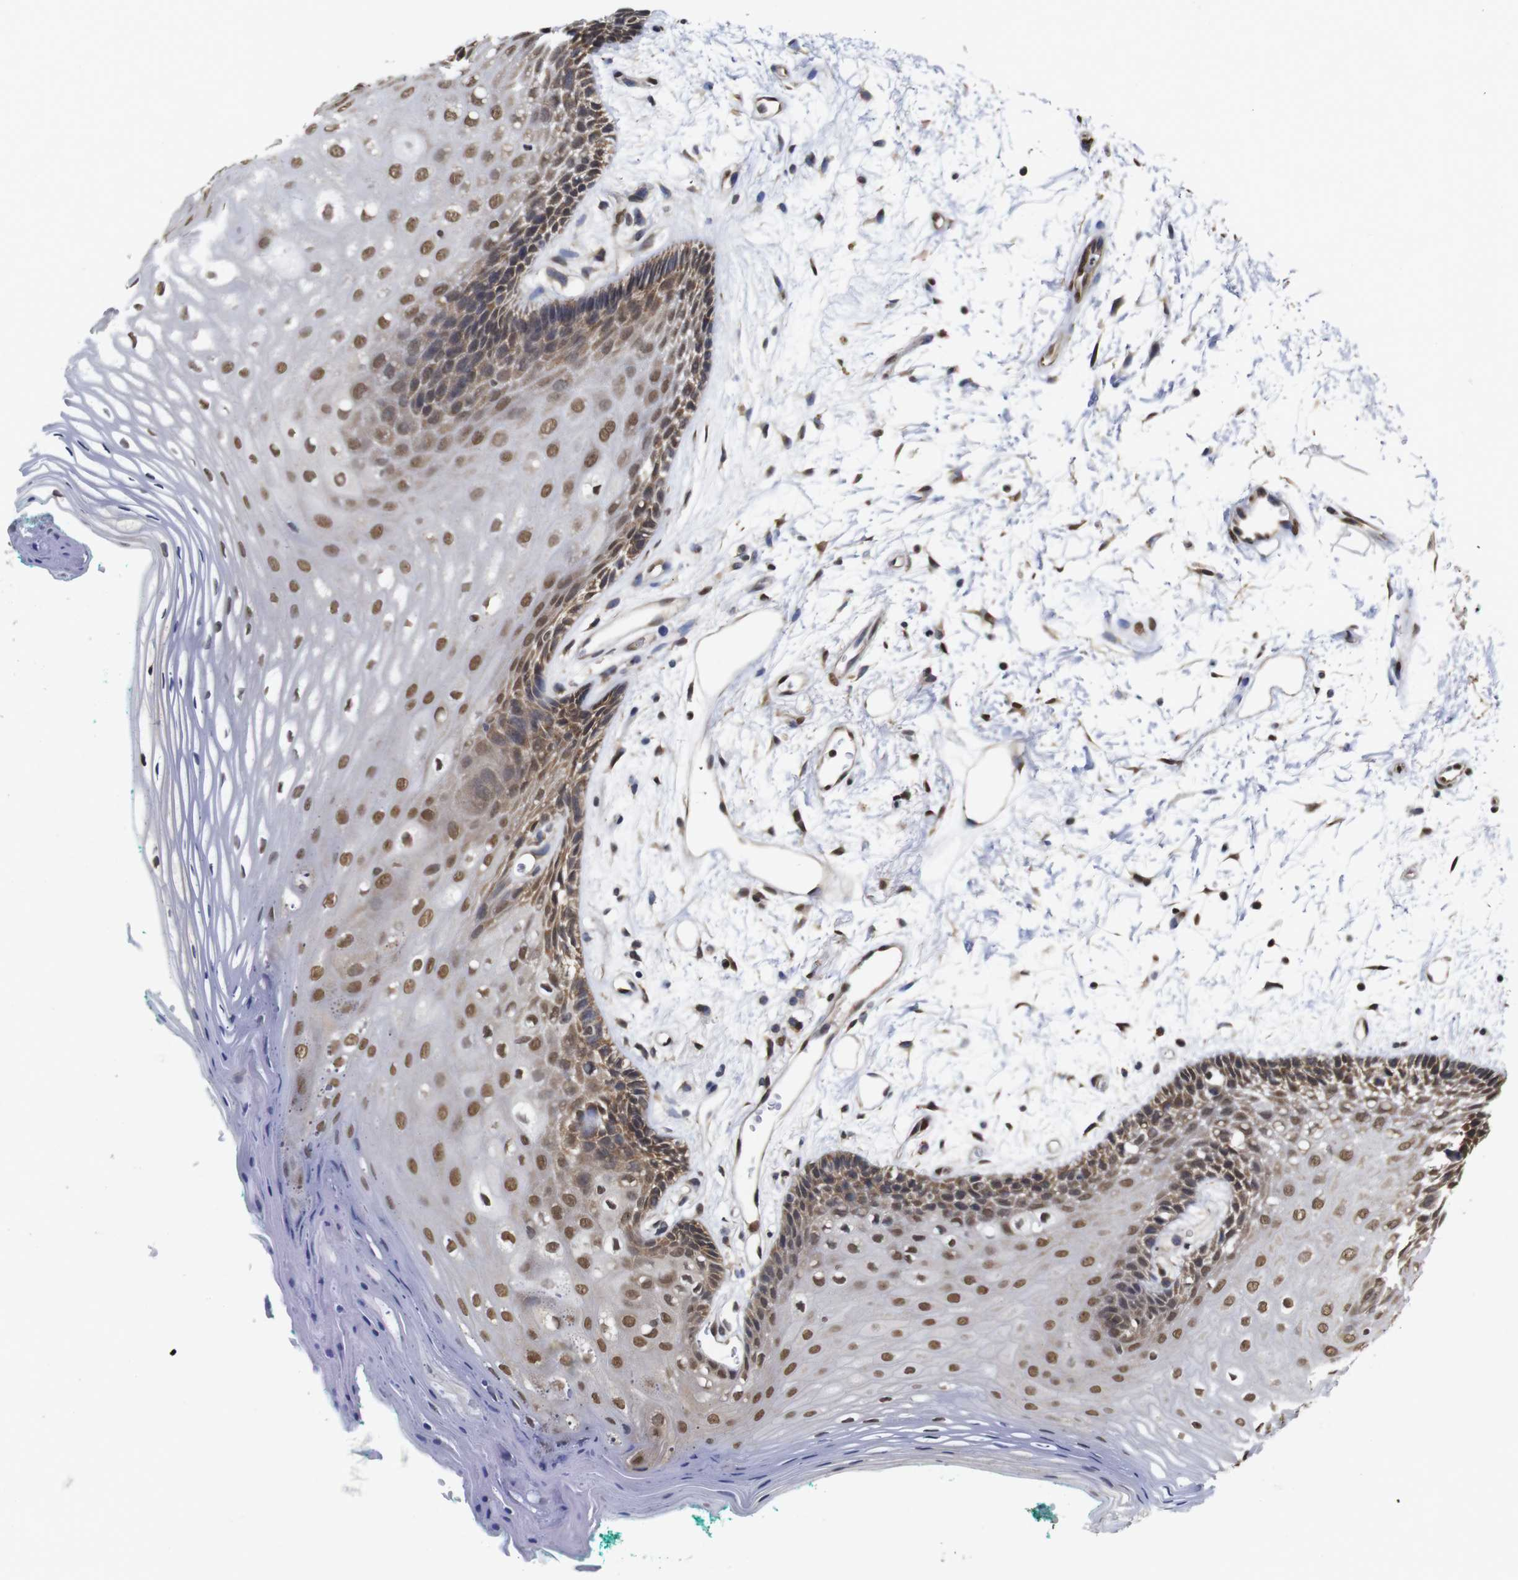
{"staining": {"intensity": "strong", "quantity": ">75%", "location": "nuclear"}, "tissue": "oral mucosa", "cell_type": "Squamous epithelial cells", "image_type": "normal", "snomed": [{"axis": "morphology", "description": "Normal tissue, NOS"}, {"axis": "topography", "description": "Skeletal muscle"}, {"axis": "topography", "description": "Oral tissue"}, {"axis": "topography", "description": "Peripheral nerve tissue"}], "caption": "This micrograph displays IHC staining of normal oral mucosa, with high strong nuclear positivity in about >75% of squamous epithelial cells.", "gene": "SUMO3", "patient": {"sex": "female", "age": 84}}